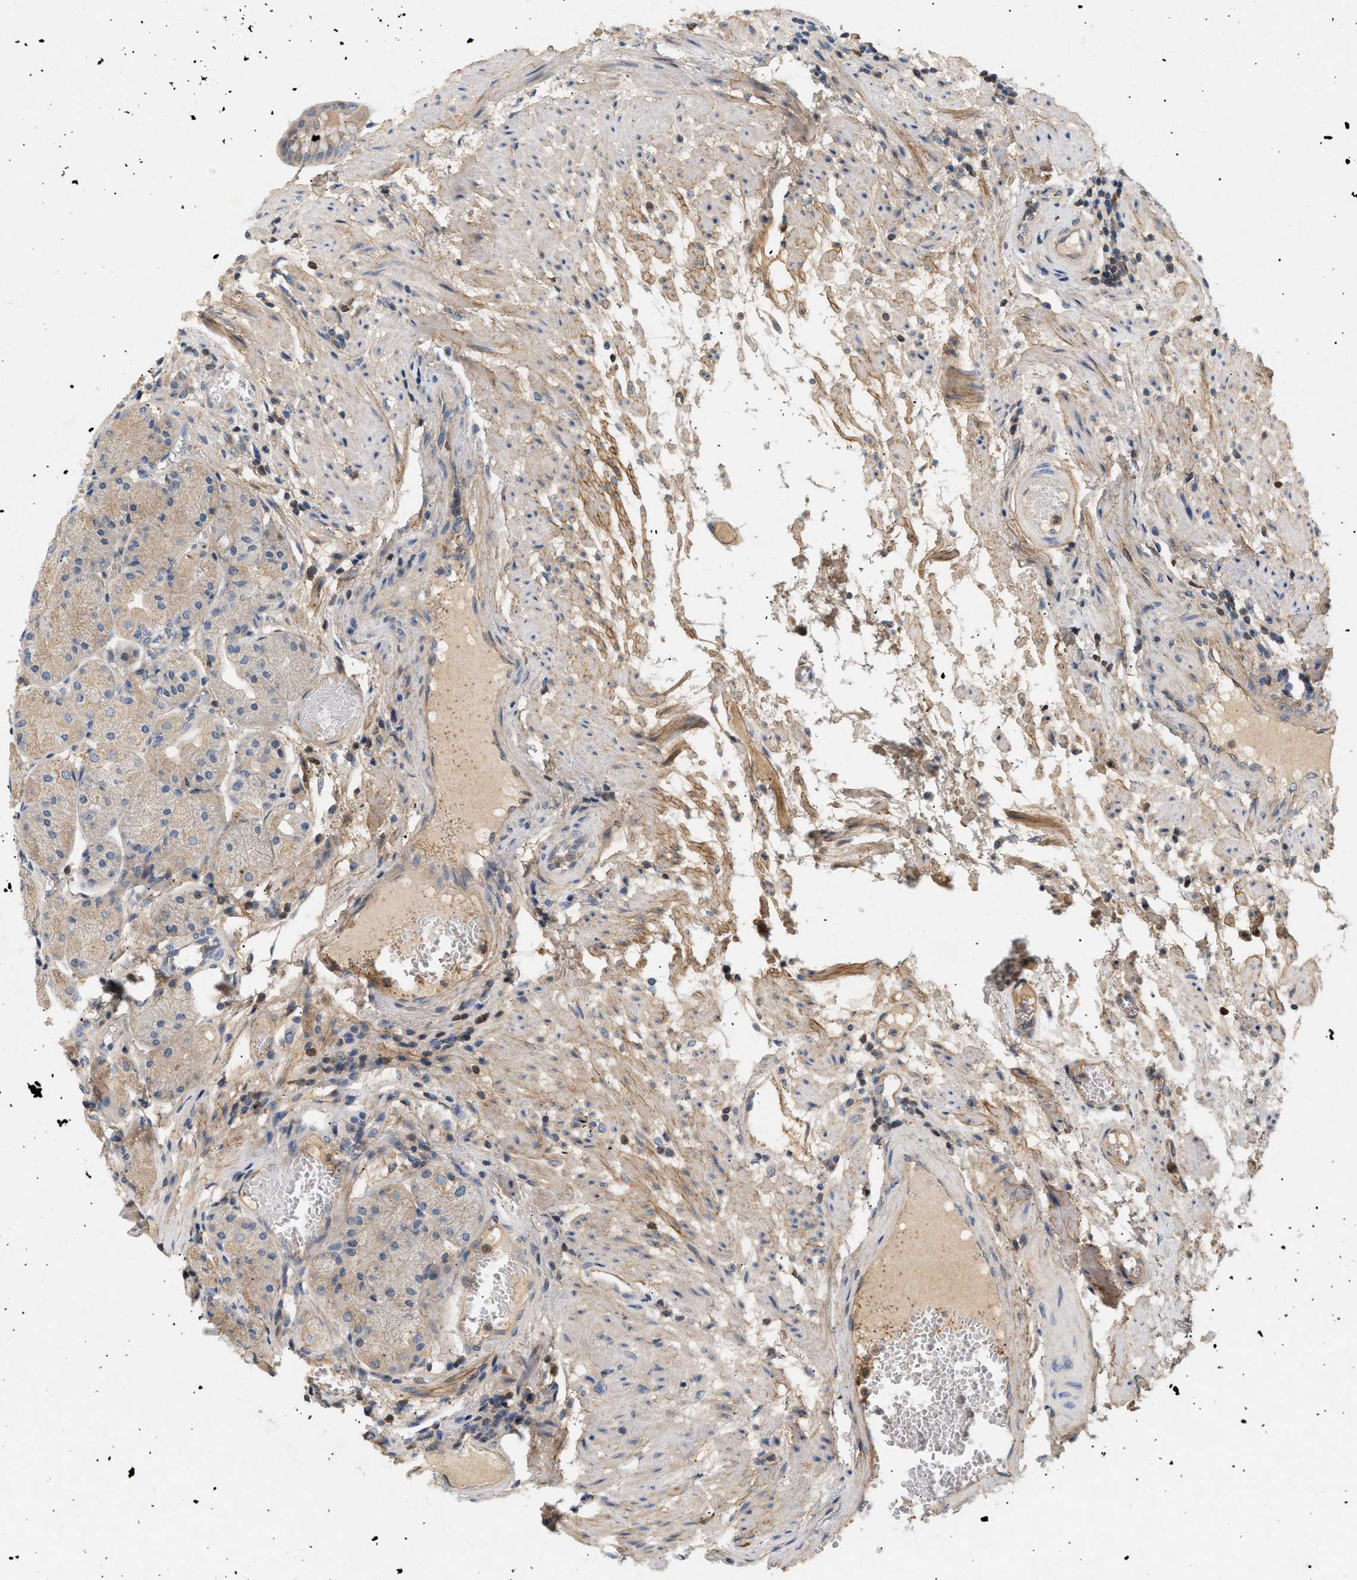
{"staining": {"intensity": "weak", "quantity": ">75%", "location": "cytoplasmic/membranous"}, "tissue": "stomach", "cell_type": "Glandular cells", "image_type": "normal", "snomed": [{"axis": "morphology", "description": "Normal tissue, NOS"}, {"axis": "topography", "description": "Stomach, upper"}], "caption": "Immunohistochemistry of benign human stomach displays low levels of weak cytoplasmic/membranous expression in about >75% of glandular cells. Immunohistochemistry stains the protein in brown and the nuclei are stained blue.", "gene": "FARS2", "patient": {"sex": "male", "age": 72}}